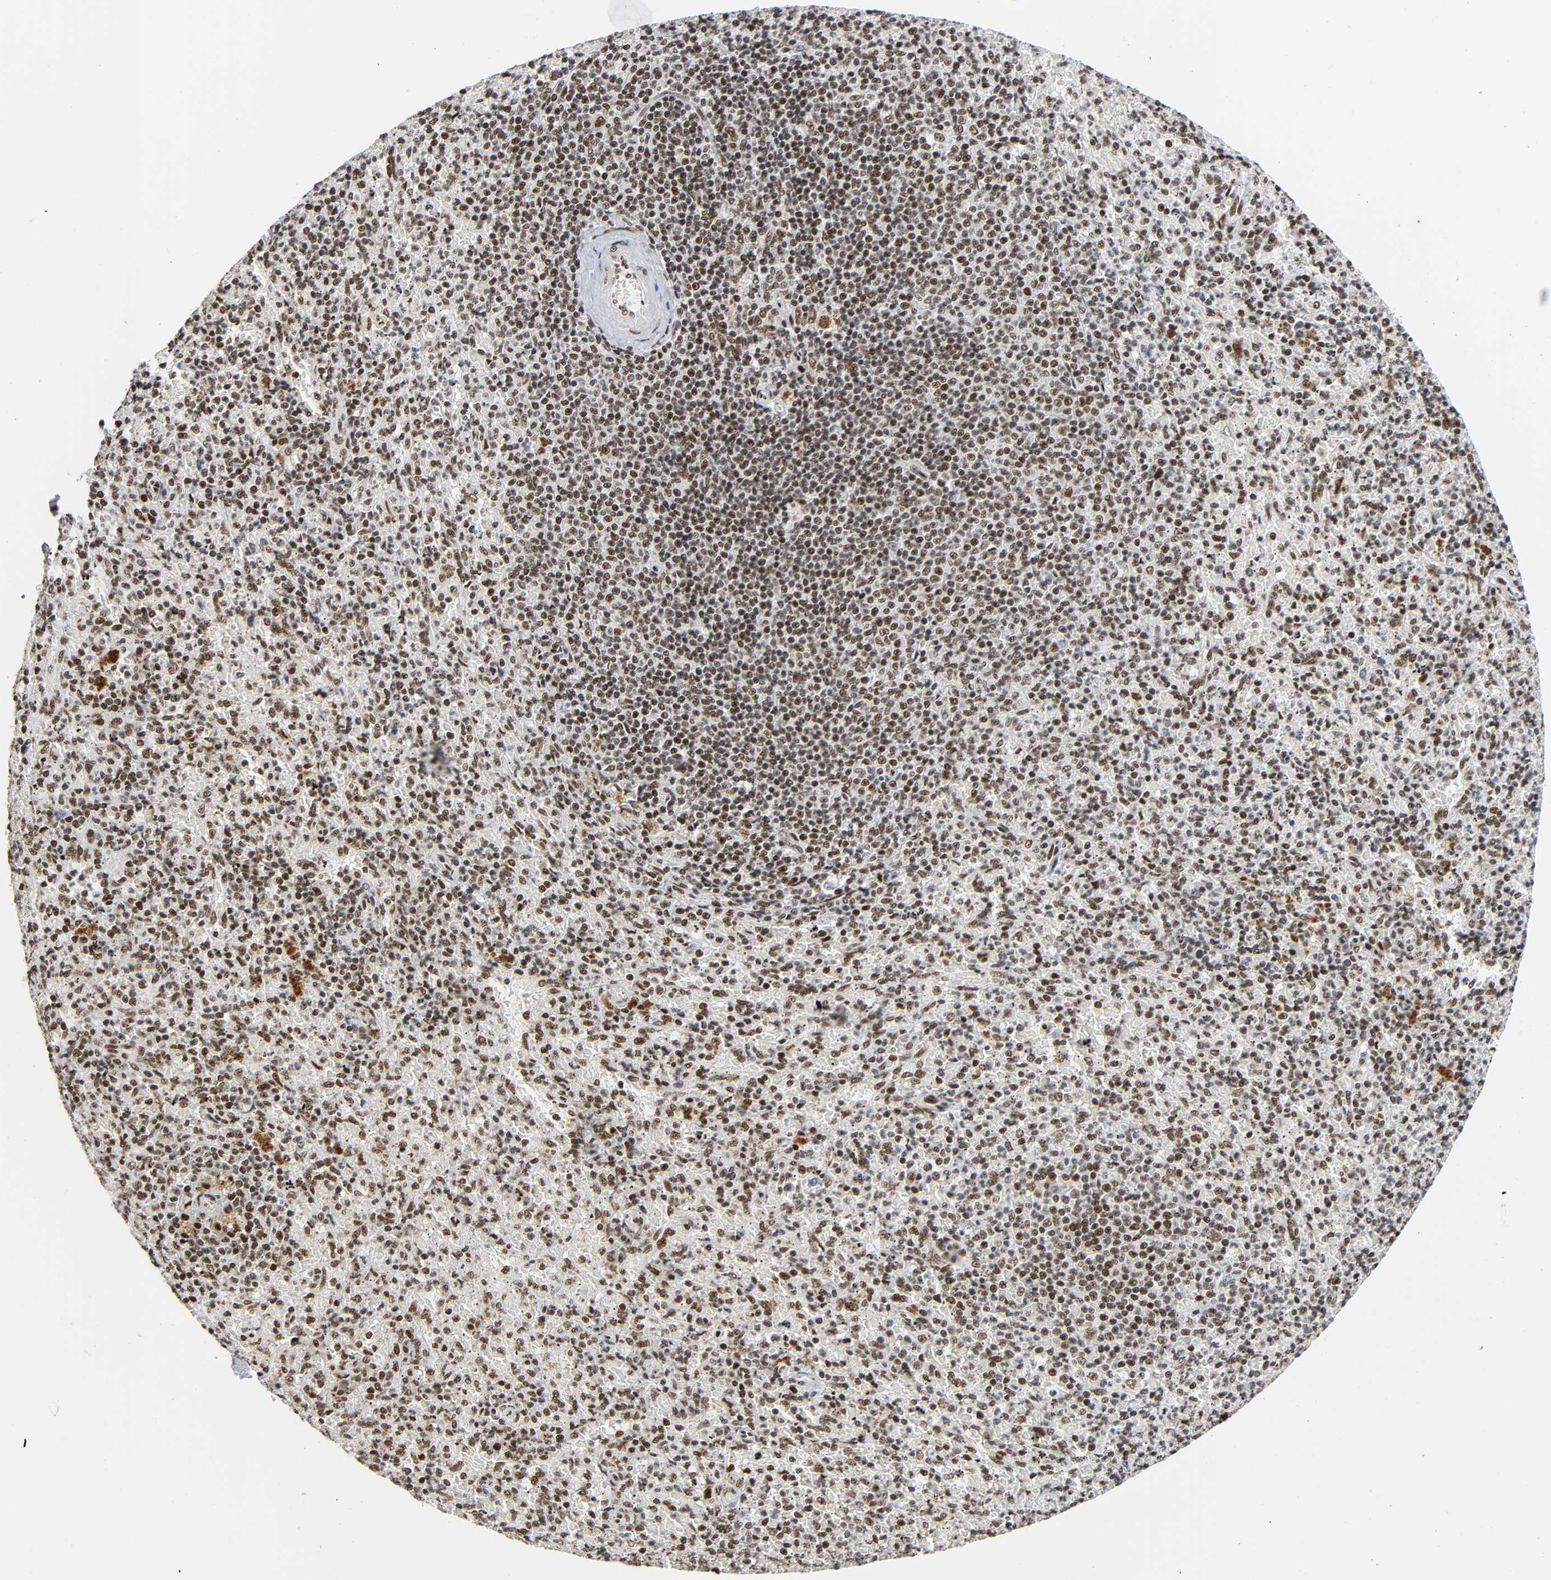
{"staining": {"intensity": "strong", "quantity": ">75%", "location": "nuclear"}, "tissue": "spleen", "cell_type": "Cells in red pulp", "image_type": "normal", "snomed": [{"axis": "morphology", "description": "Normal tissue, NOS"}, {"axis": "topography", "description": "Spleen"}], "caption": "Cells in red pulp show high levels of strong nuclear staining in approximately >75% of cells in normal spleen.", "gene": "CDK9", "patient": {"sex": "female", "age": 43}}